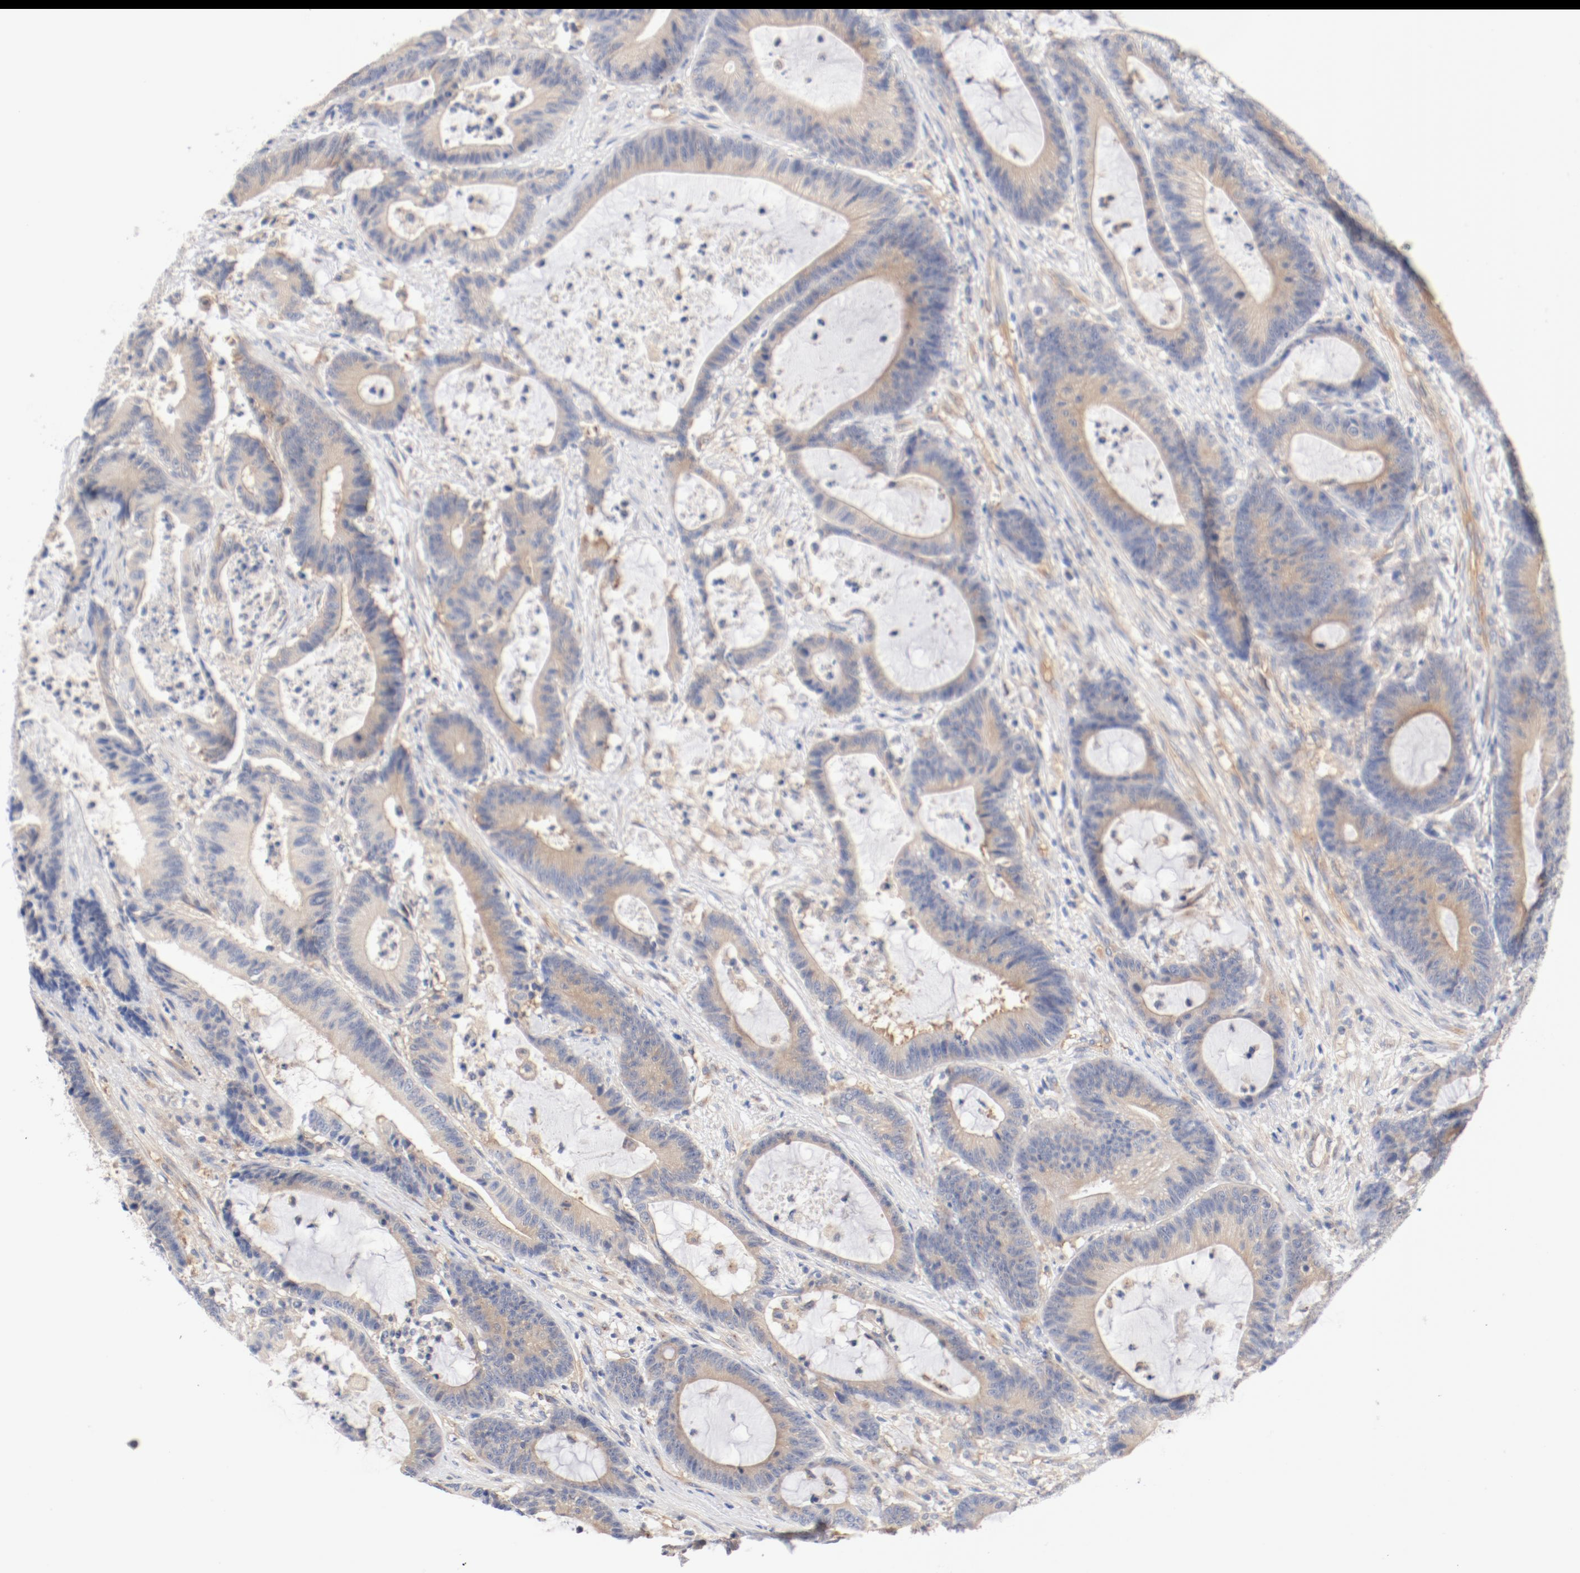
{"staining": {"intensity": "weak", "quantity": ">75%", "location": "cytoplasmic/membranous"}, "tissue": "colorectal cancer", "cell_type": "Tumor cells", "image_type": "cancer", "snomed": [{"axis": "morphology", "description": "Adenocarcinoma, NOS"}, {"axis": "topography", "description": "Colon"}], "caption": "A low amount of weak cytoplasmic/membranous expression is identified in approximately >75% of tumor cells in adenocarcinoma (colorectal) tissue. Nuclei are stained in blue.", "gene": "DYNC1H1", "patient": {"sex": "female", "age": 84}}